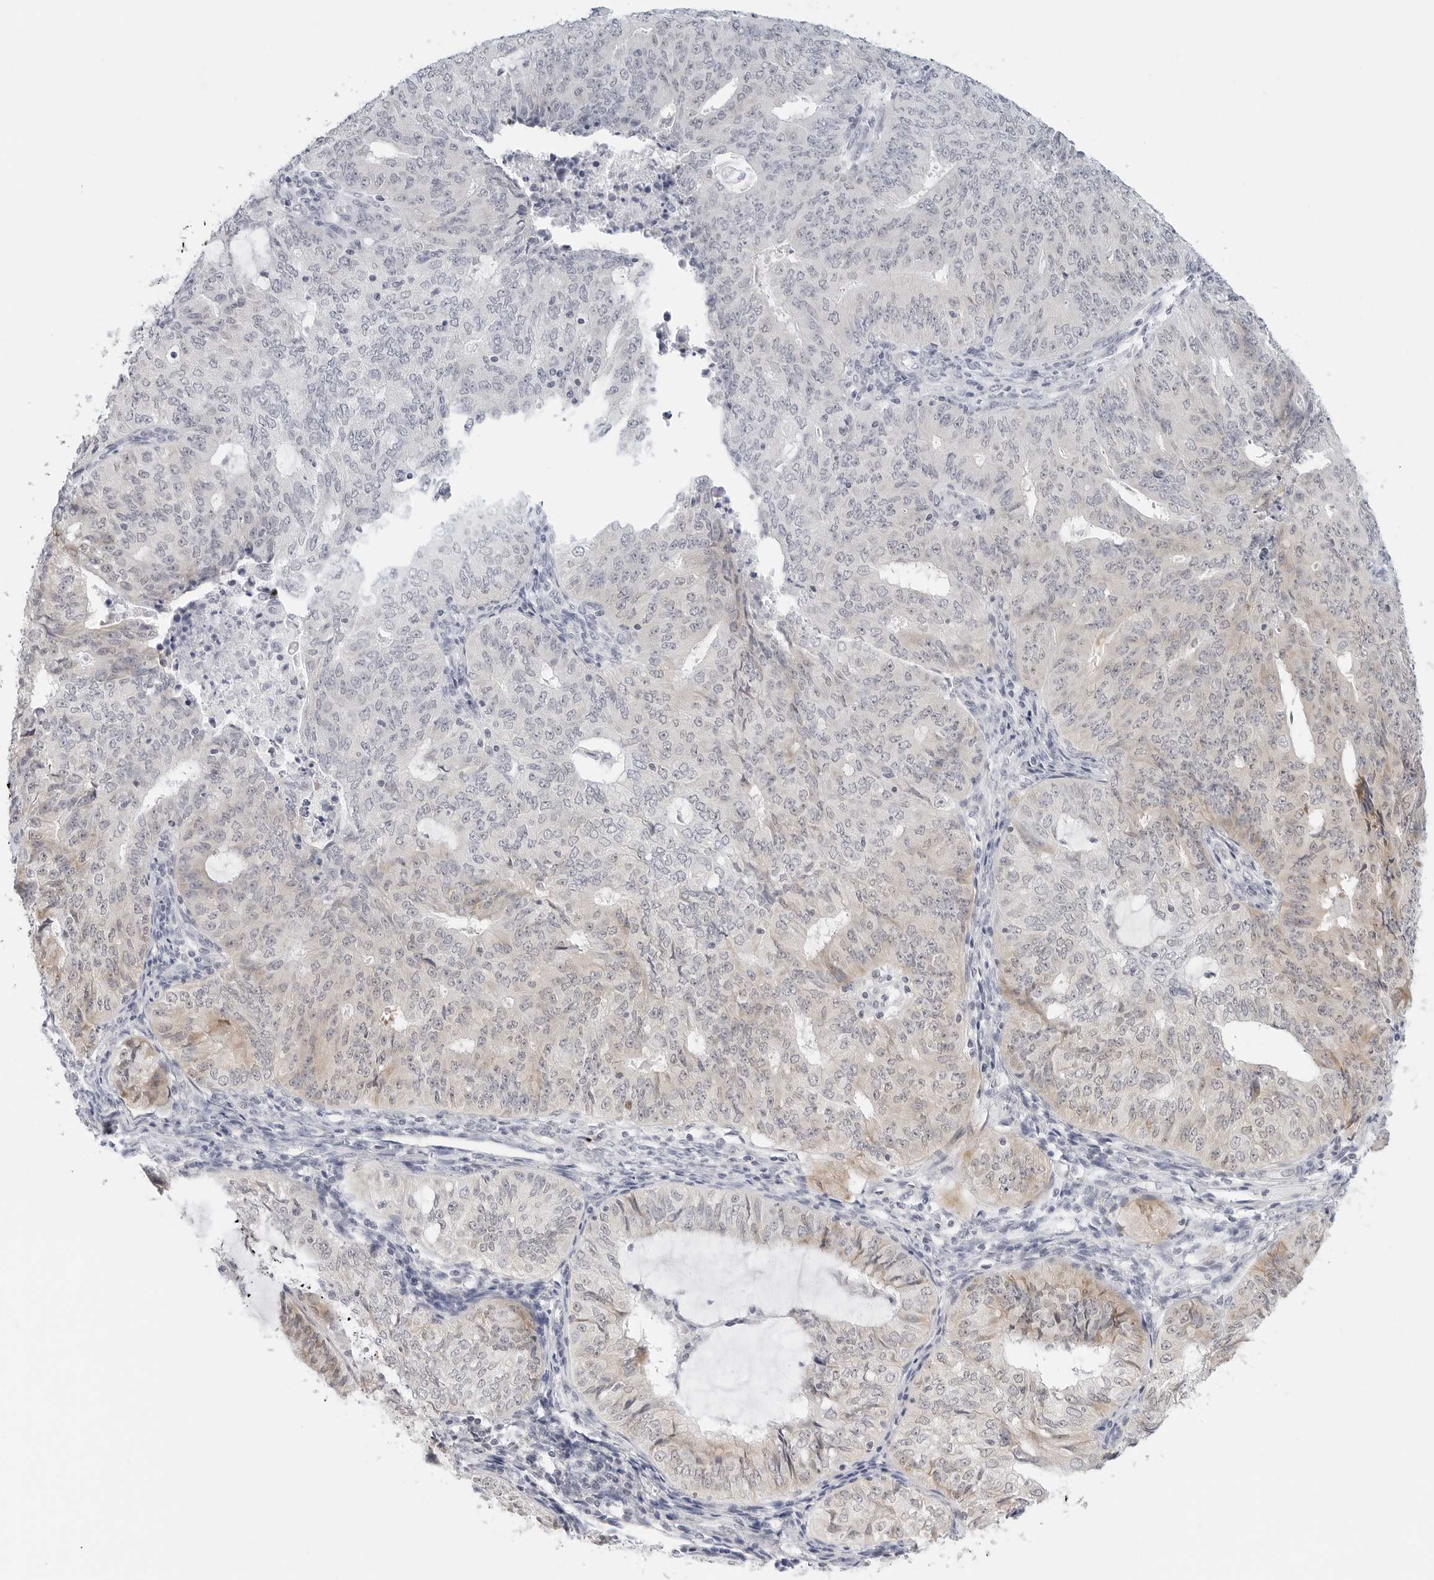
{"staining": {"intensity": "weak", "quantity": "<25%", "location": "cytoplasmic/membranous,nuclear"}, "tissue": "endometrial cancer", "cell_type": "Tumor cells", "image_type": "cancer", "snomed": [{"axis": "morphology", "description": "Adenocarcinoma, NOS"}, {"axis": "topography", "description": "Endometrium"}], "caption": "High power microscopy photomicrograph of an immunohistochemistry (IHC) image of endometrial adenocarcinoma, revealing no significant expression in tumor cells. (Stains: DAB (3,3'-diaminobenzidine) IHC with hematoxylin counter stain, Microscopy: brightfield microscopy at high magnification).", "gene": "METAP1", "patient": {"sex": "female", "age": 32}}